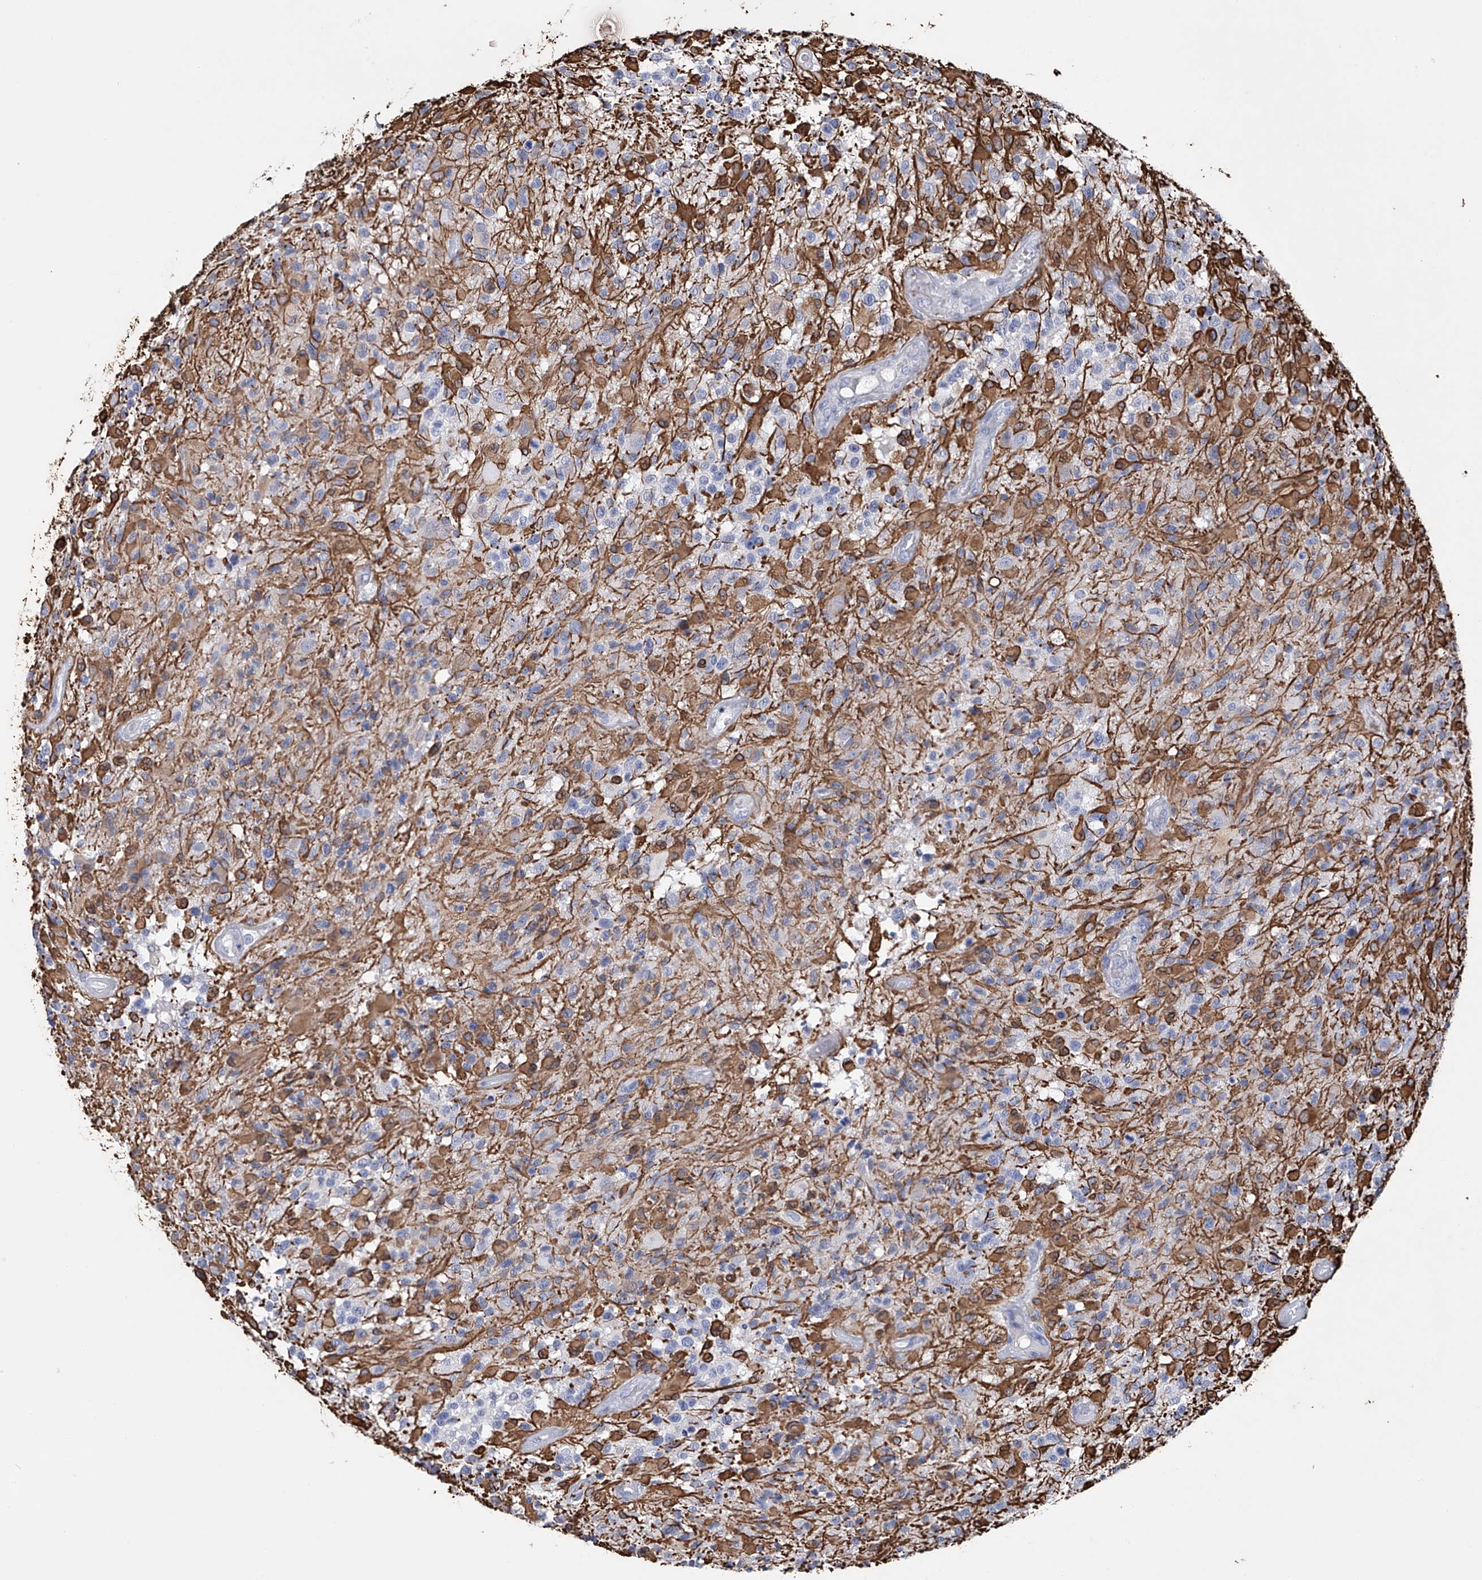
{"staining": {"intensity": "moderate", "quantity": "<25%", "location": "cytoplasmic/membranous"}, "tissue": "glioma", "cell_type": "Tumor cells", "image_type": "cancer", "snomed": [{"axis": "morphology", "description": "Glioma, malignant, High grade"}, {"axis": "morphology", "description": "Glioblastoma, NOS"}, {"axis": "topography", "description": "Brain"}], "caption": "Tumor cells demonstrate moderate cytoplasmic/membranous expression in approximately <25% of cells in glioma.", "gene": "ADRA1A", "patient": {"sex": "male", "age": 60}}